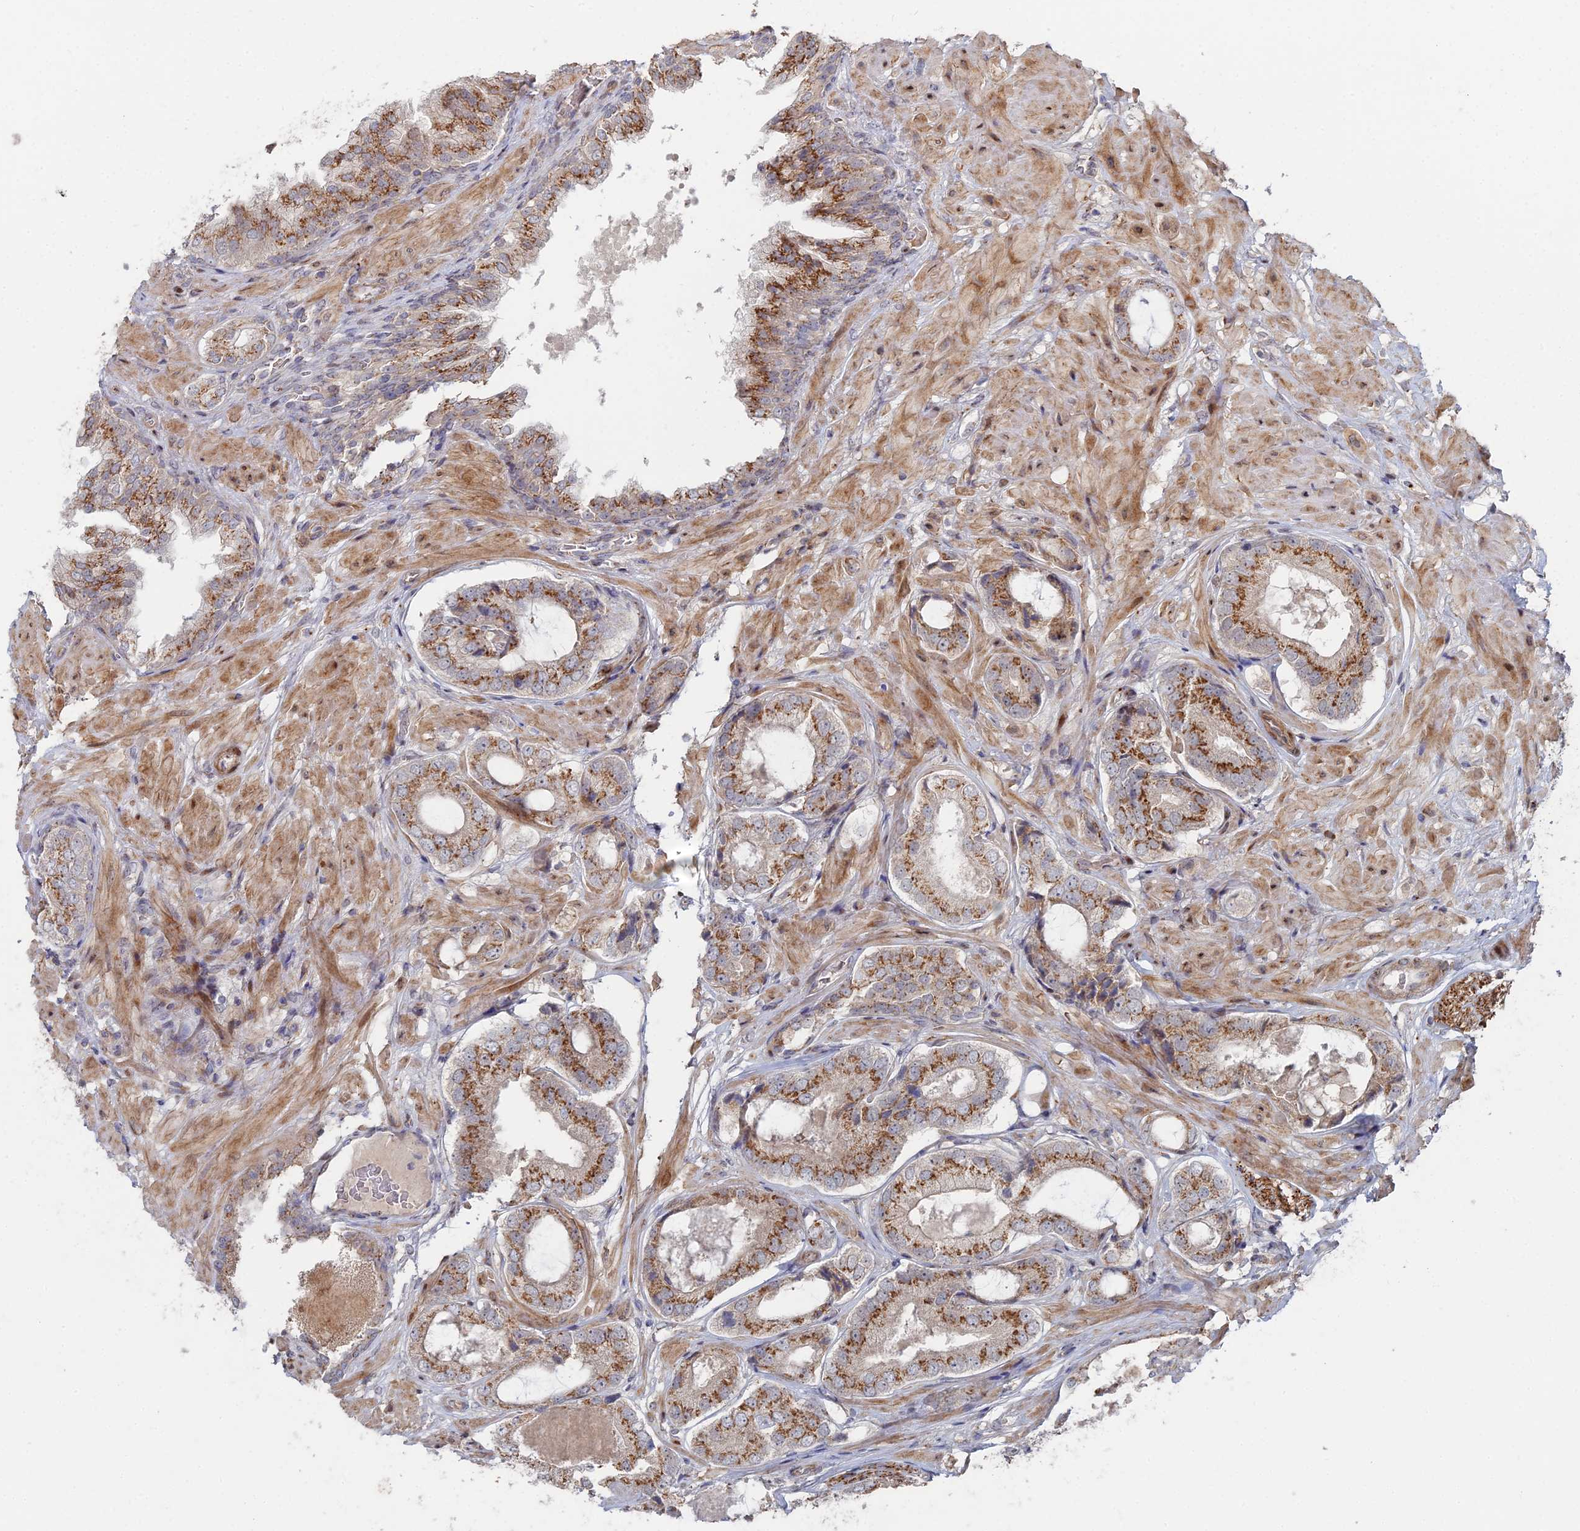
{"staining": {"intensity": "moderate", "quantity": ">75%", "location": "cytoplasmic/membranous"}, "tissue": "prostate cancer", "cell_type": "Tumor cells", "image_type": "cancer", "snomed": [{"axis": "morphology", "description": "Adenocarcinoma, High grade"}, {"axis": "topography", "description": "Prostate"}], "caption": "Immunohistochemical staining of human adenocarcinoma (high-grade) (prostate) displays moderate cytoplasmic/membranous protein staining in about >75% of tumor cells.", "gene": "SGMS1", "patient": {"sex": "male", "age": 59}}